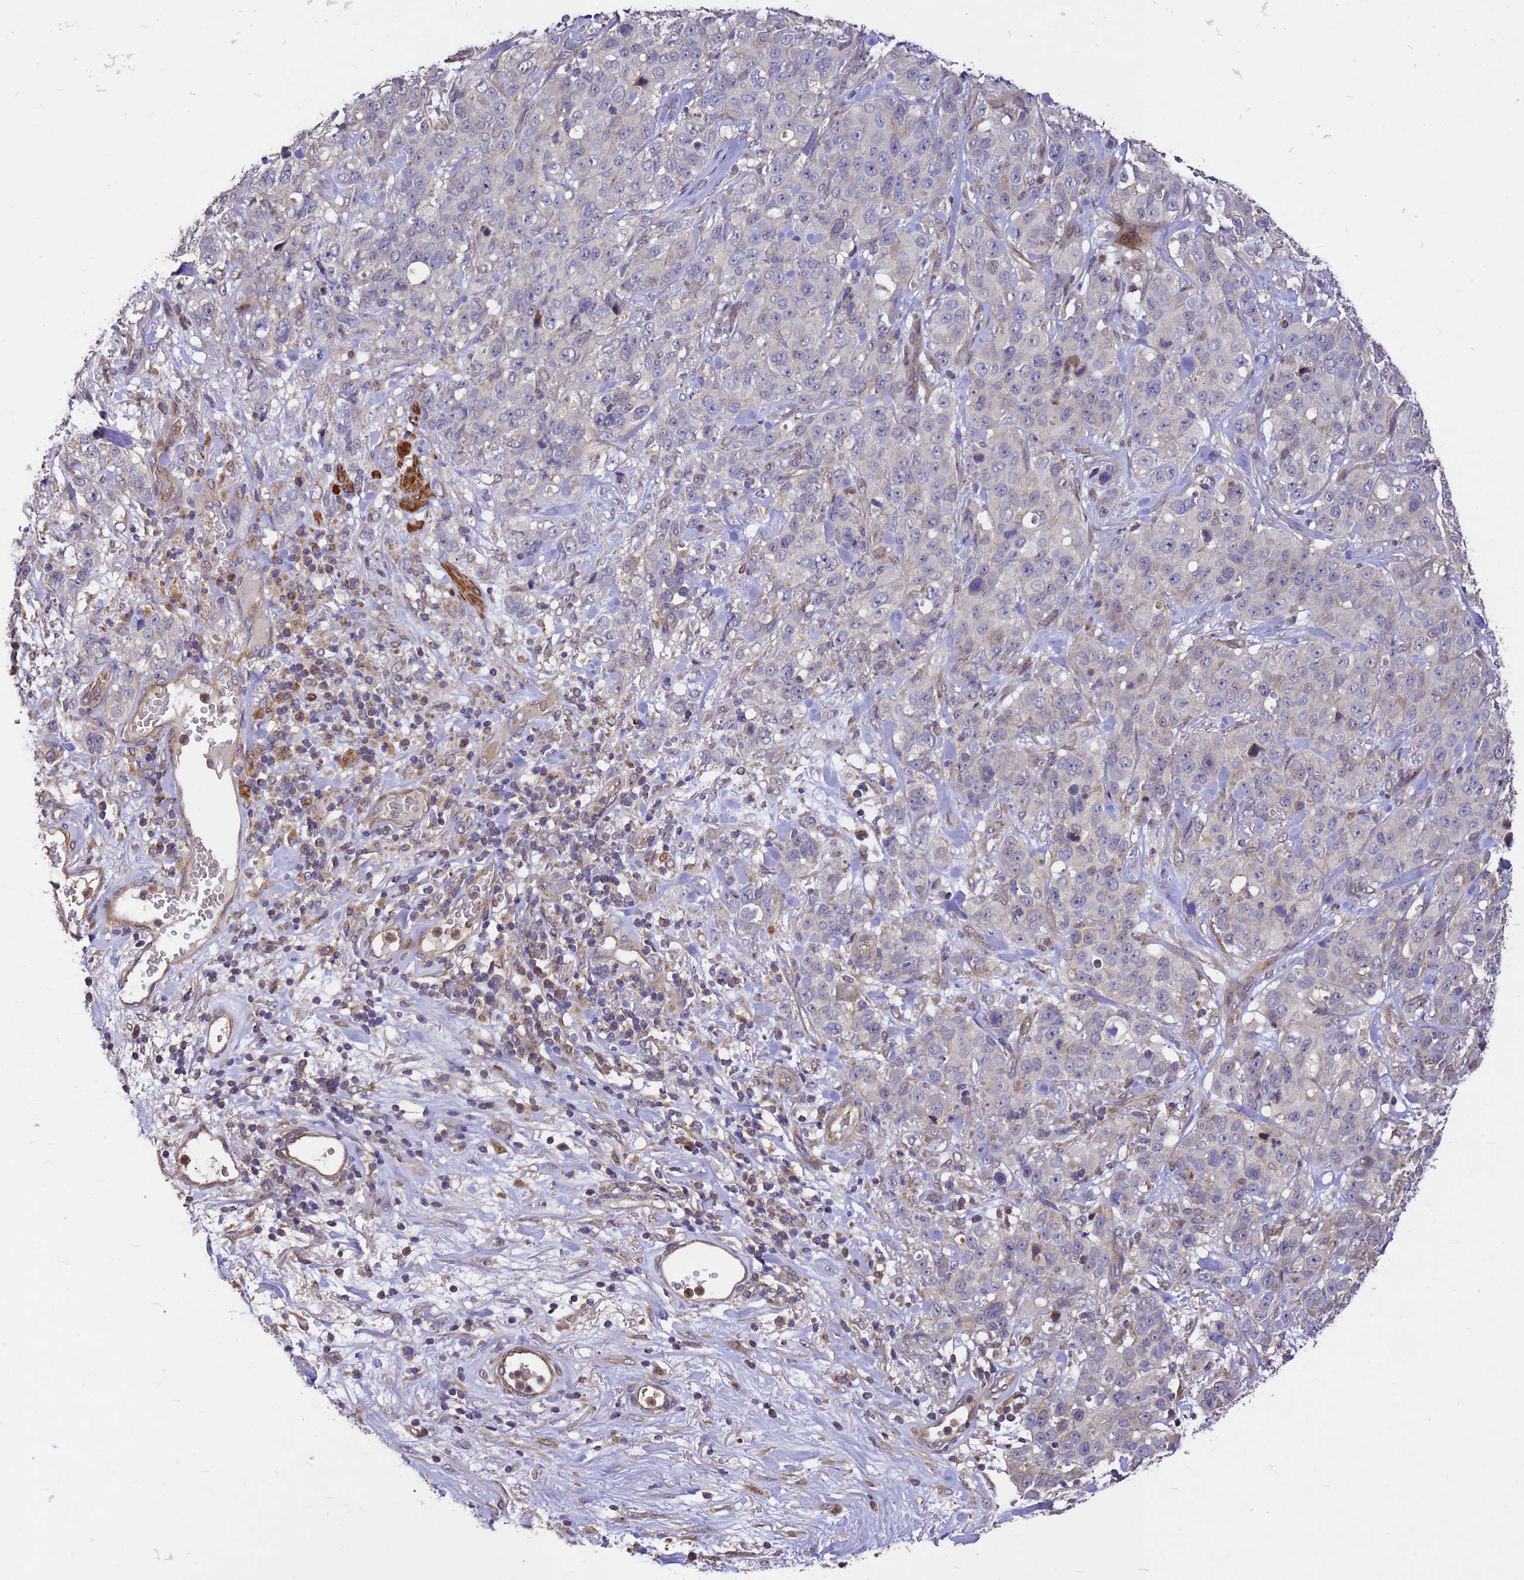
{"staining": {"intensity": "weak", "quantity": "<25%", "location": "cytoplasmic/membranous"}, "tissue": "stomach cancer", "cell_type": "Tumor cells", "image_type": "cancer", "snomed": [{"axis": "morphology", "description": "Adenocarcinoma, NOS"}, {"axis": "topography", "description": "Stomach"}], "caption": "Immunohistochemical staining of human stomach cancer shows no significant positivity in tumor cells.", "gene": "RSPRY1", "patient": {"sex": "male", "age": 48}}